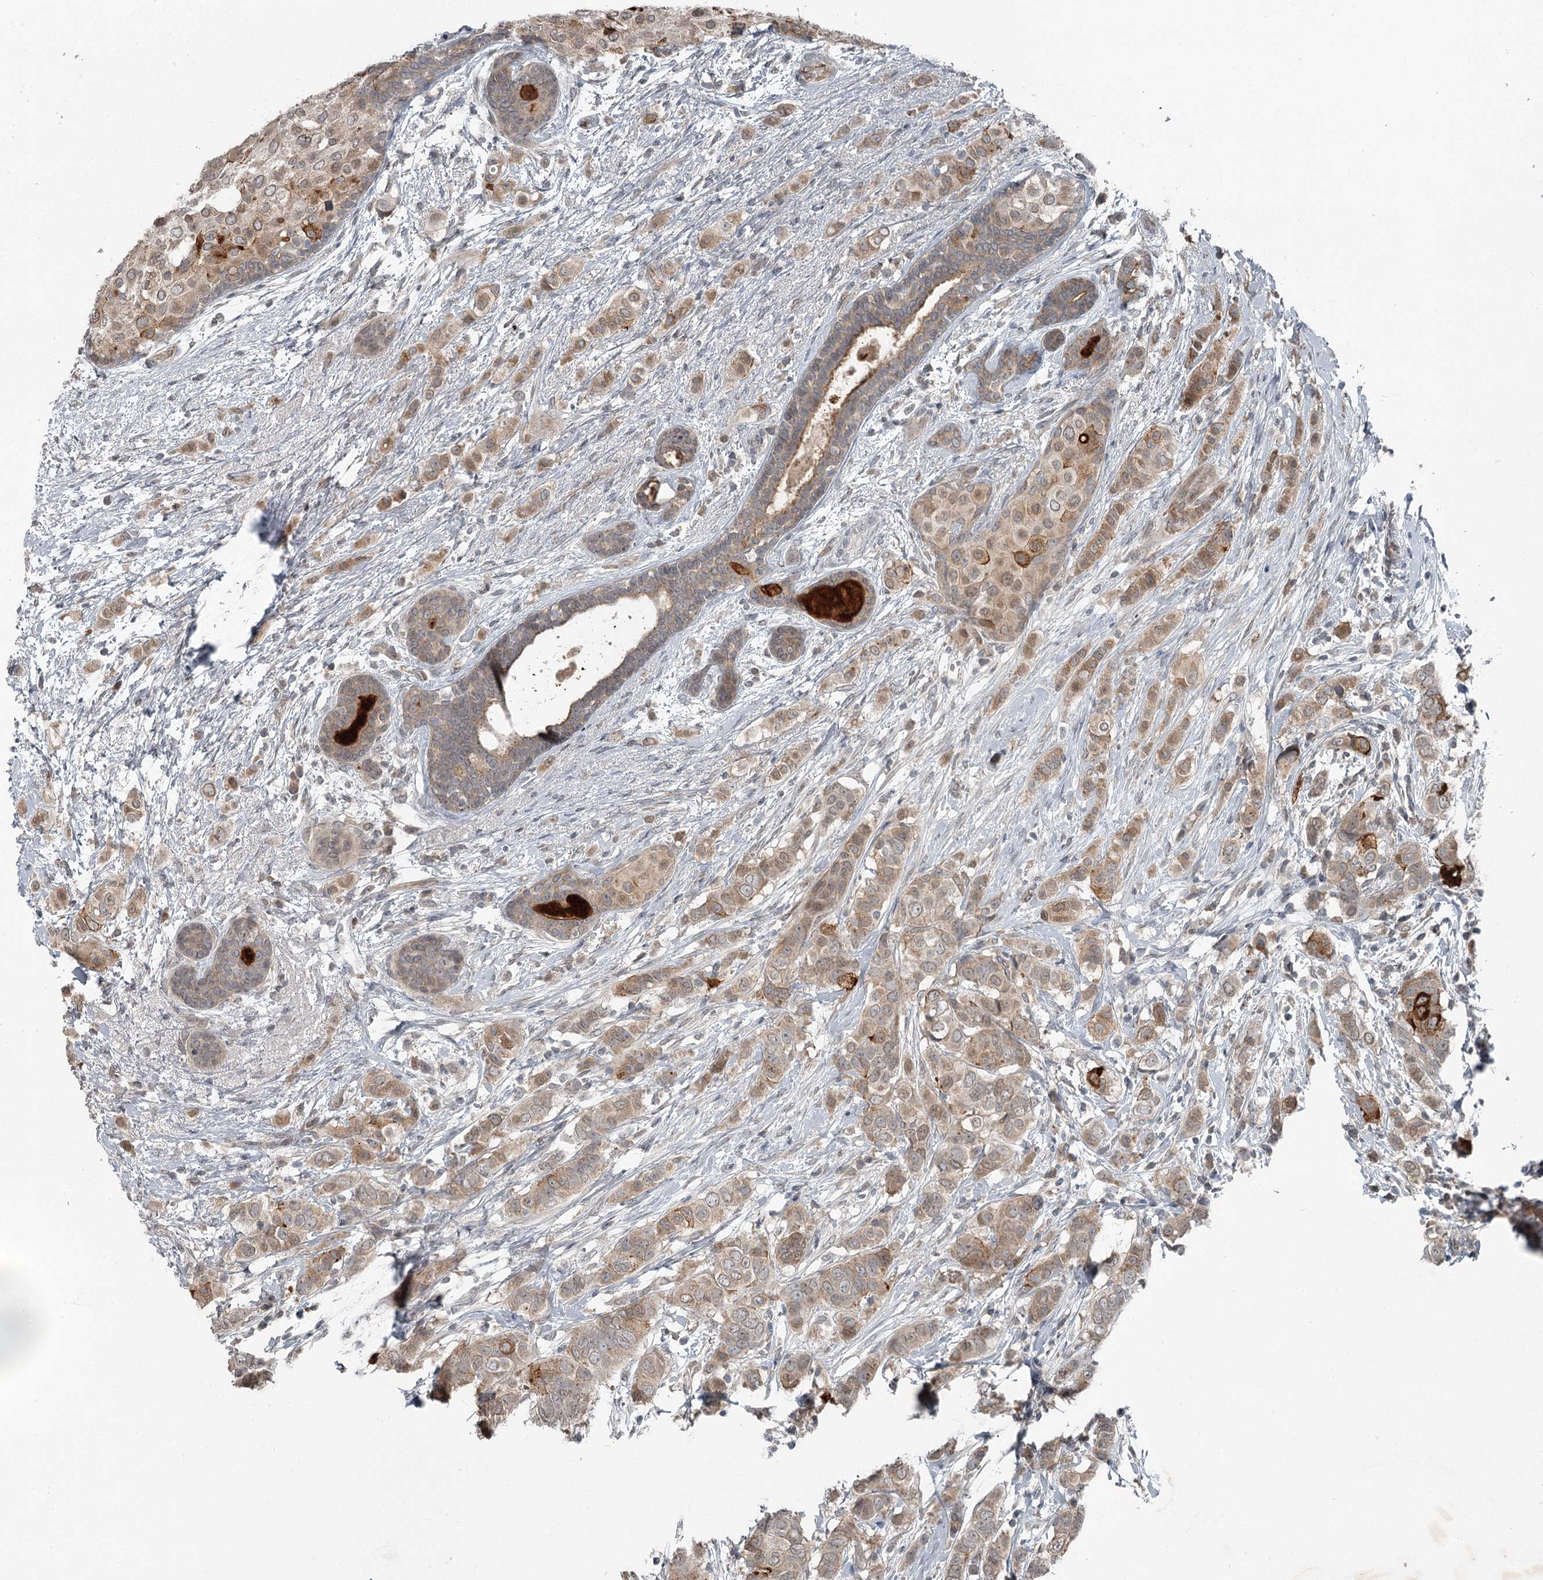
{"staining": {"intensity": "weak", "quantity": ">75%", "location": "cytoplasmic/membranous"}, "tissue": "breast cancer", "cell_type": "Tumor cells", "image_type": "cancer", "snomed": [{"axis": "morphology", "description": "Lobular carcinoma"}, {"axis": "topography", "description": "Breast"}], "caption": "Human lobular carcinoma (breast) stained with a protein marker demonstrates weak staining in tumor cells.", "gene": "SLC39A8", "patient": {"sex": "female", "age": 51}}